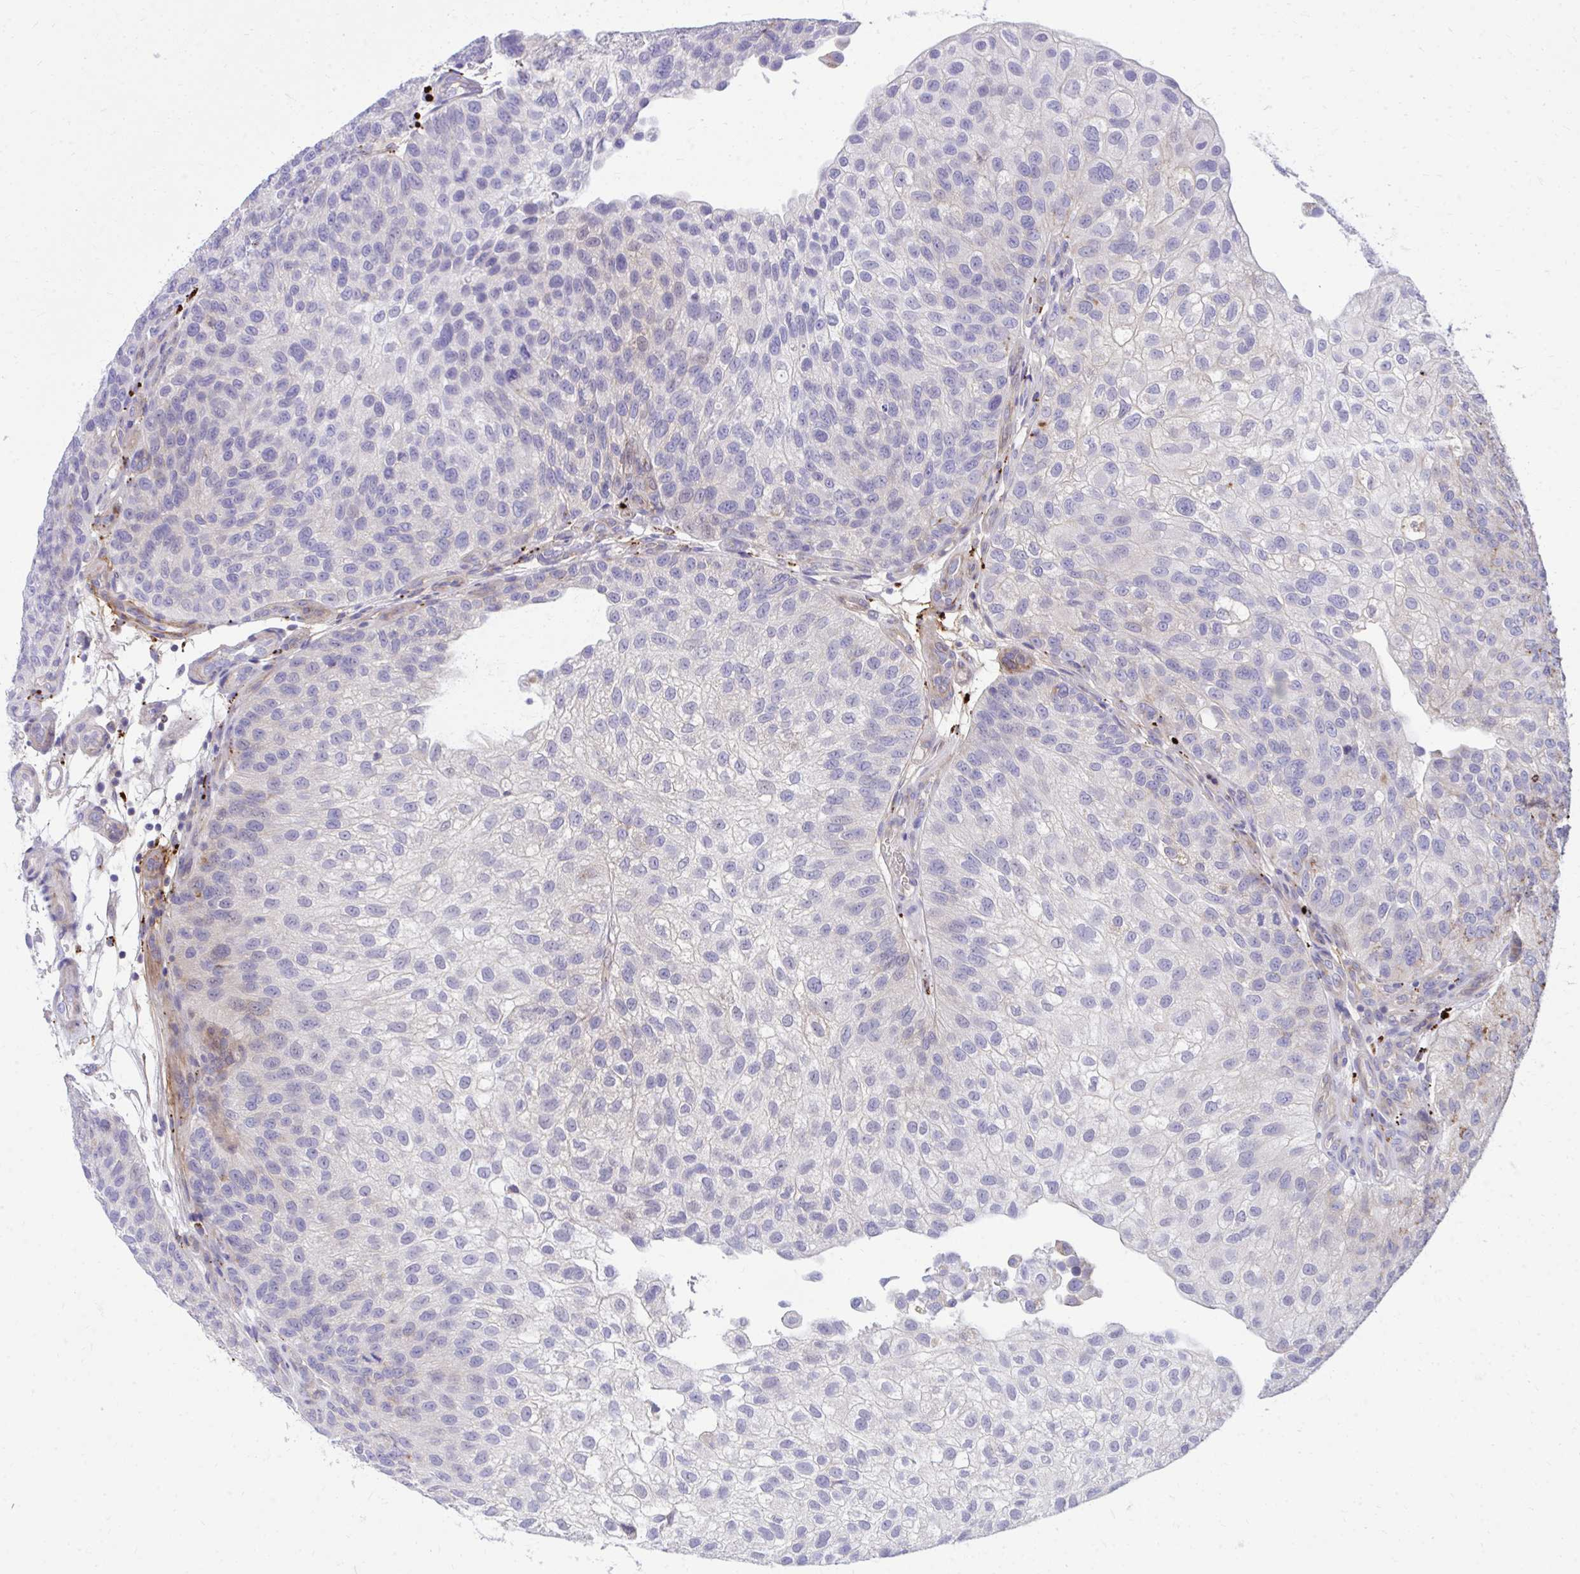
{"staining": {"intensity": "negative", "quantity": "none", "location": "none"}, "tissue": "urothelial cancer", "cell_type": "Tumor cells", "image_type": "cancer", "snomed": [{"axis": "morphology", "description": "Urothelial carcinoma, NOS"}, {"axis": "topography", "description": "Urinary bladder"}], "caption": "This is an IHC photomicrograph of human urothelial cancer. There is no staining in tumor cells.", "gene": "TP53I11", "patient": {"sex": "male", "age": 87}}